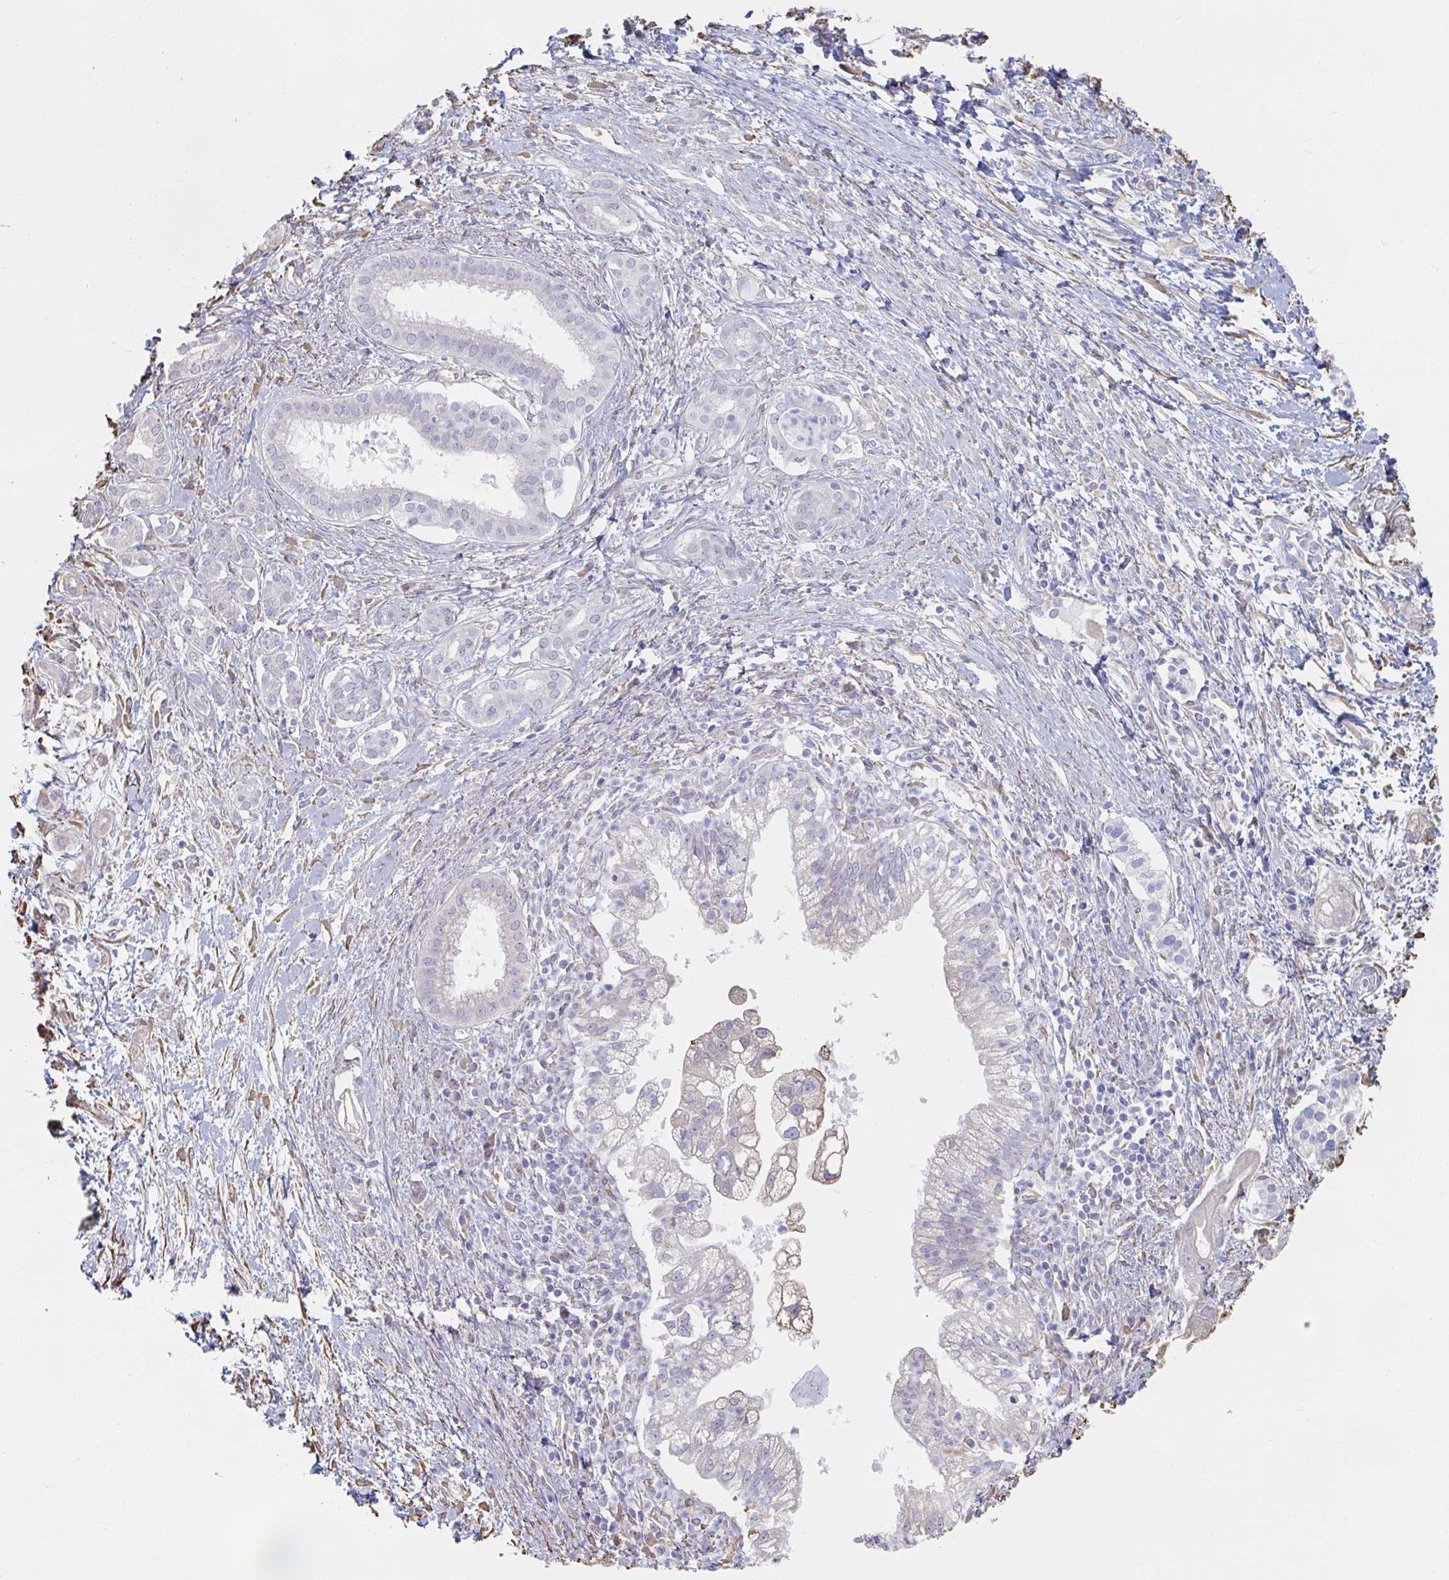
{"staining": {"intensity": "negative", "quantity": "none", "location": "none"}, "tissue": "pancreatic cancer", "cell_type": "Tumor cells", "image_type": "cancer", "snomed": [{"axis": "morphology", "description": "Adenocarcinoma, NOS"}, {"axis": "topography", "description": "Pancreas"}], "caption": "An immunohistochemistry image of pancreatic adenocarcinoma is shown. There is no staining in tumor cells of pancreatic adenocarcinoma.", "gene": "RAB5IF", "patient": {"sex": "male", "age": 70}}